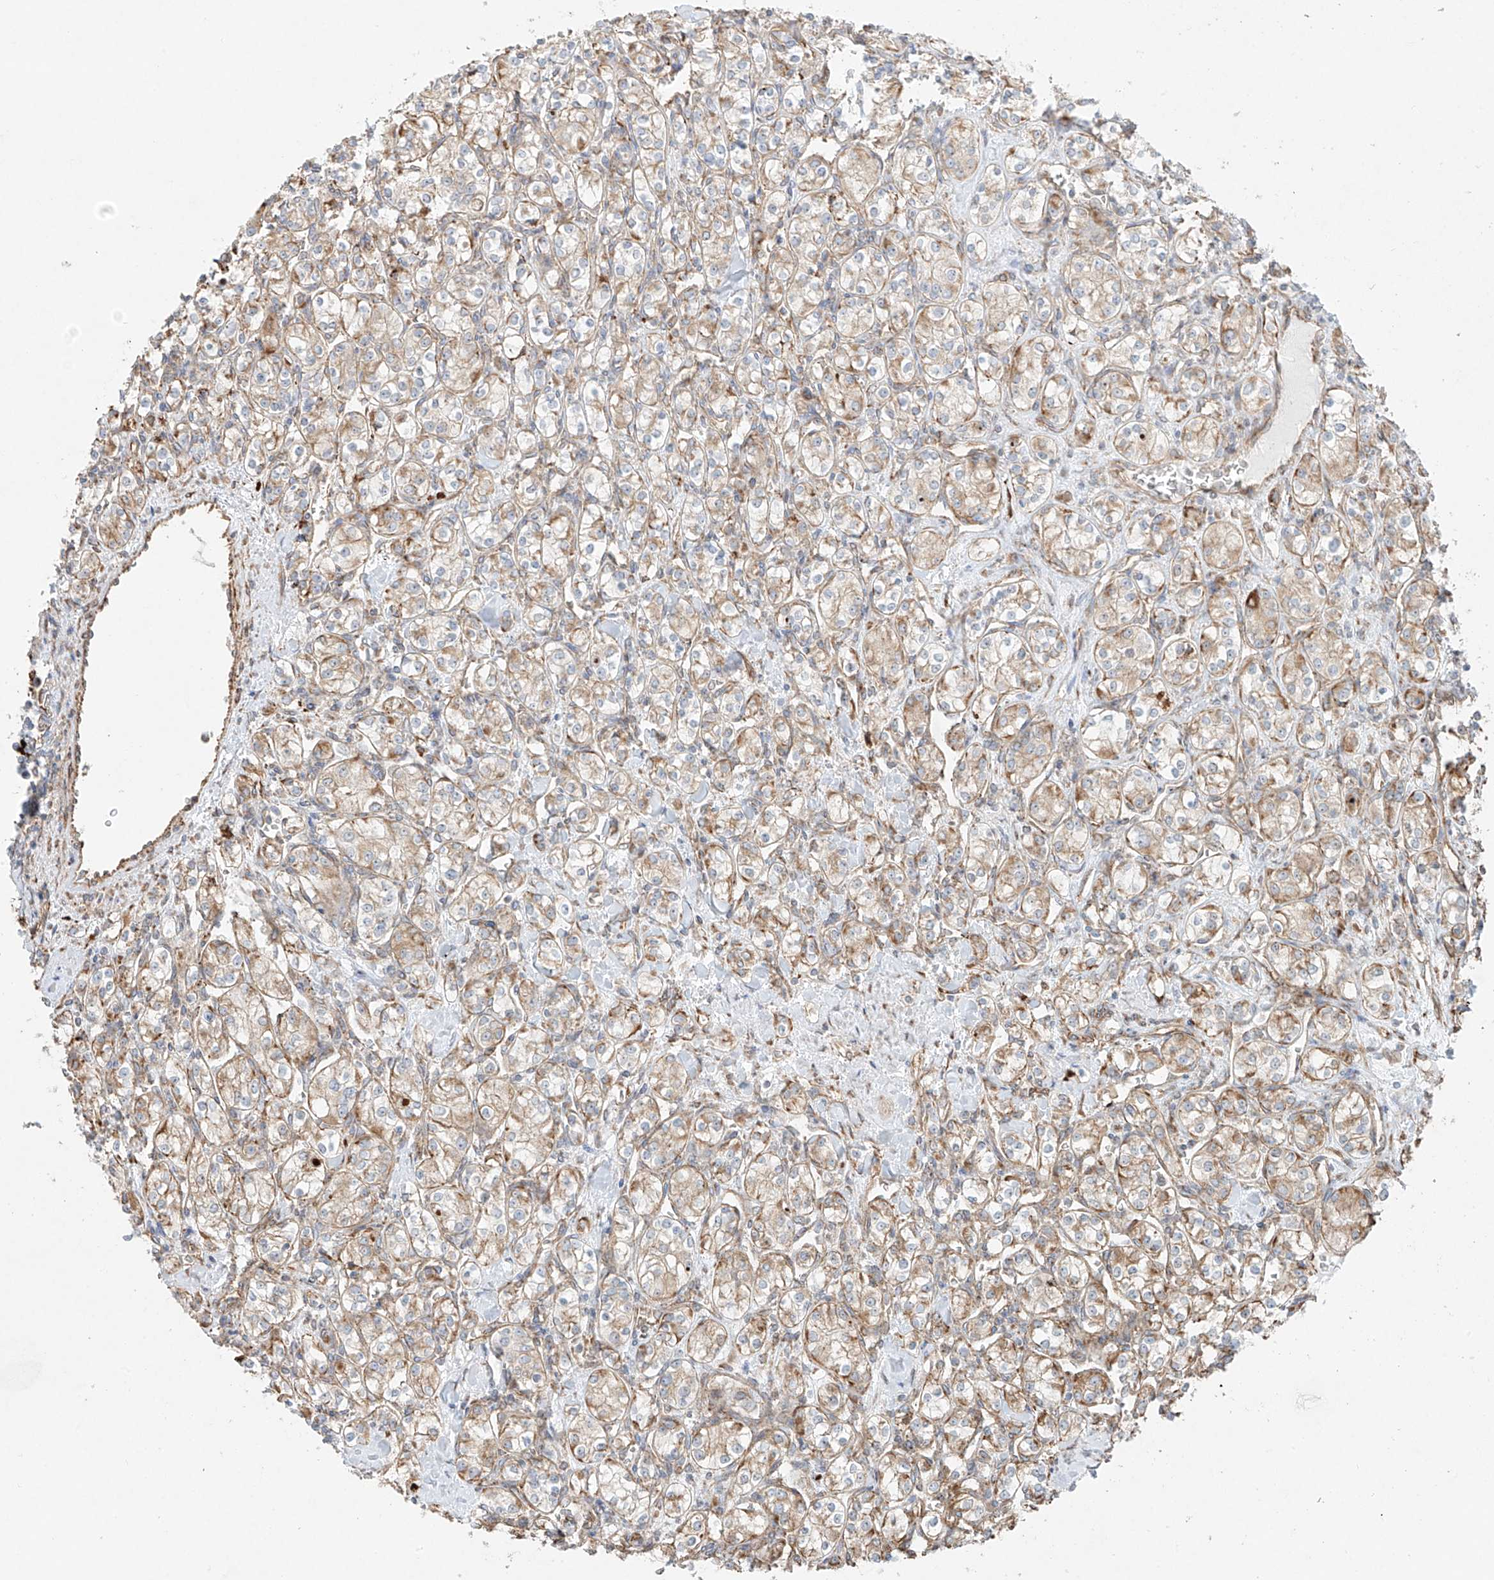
{"staining": {"intensity": "weak", "quantity": ">75%", "location": "cytoplasmic/membranous"}, "tissue": "renal cancer", "cell_type": "Tumor cells", "image_type": "cancer", "snomed": [{"axis": "morphology", "description": "Adenocarcinoma, NOS"}, {"axis": "topography", "description": "Kidney"}], "caption": "Protein expression analysis of human adenocarcinoma (renal) reveals weak cytoplasmic/membranous staining in about >75% of tumor cells.", "gene": "EIPR1", "patient": {"sex": "male", "age": 77}}